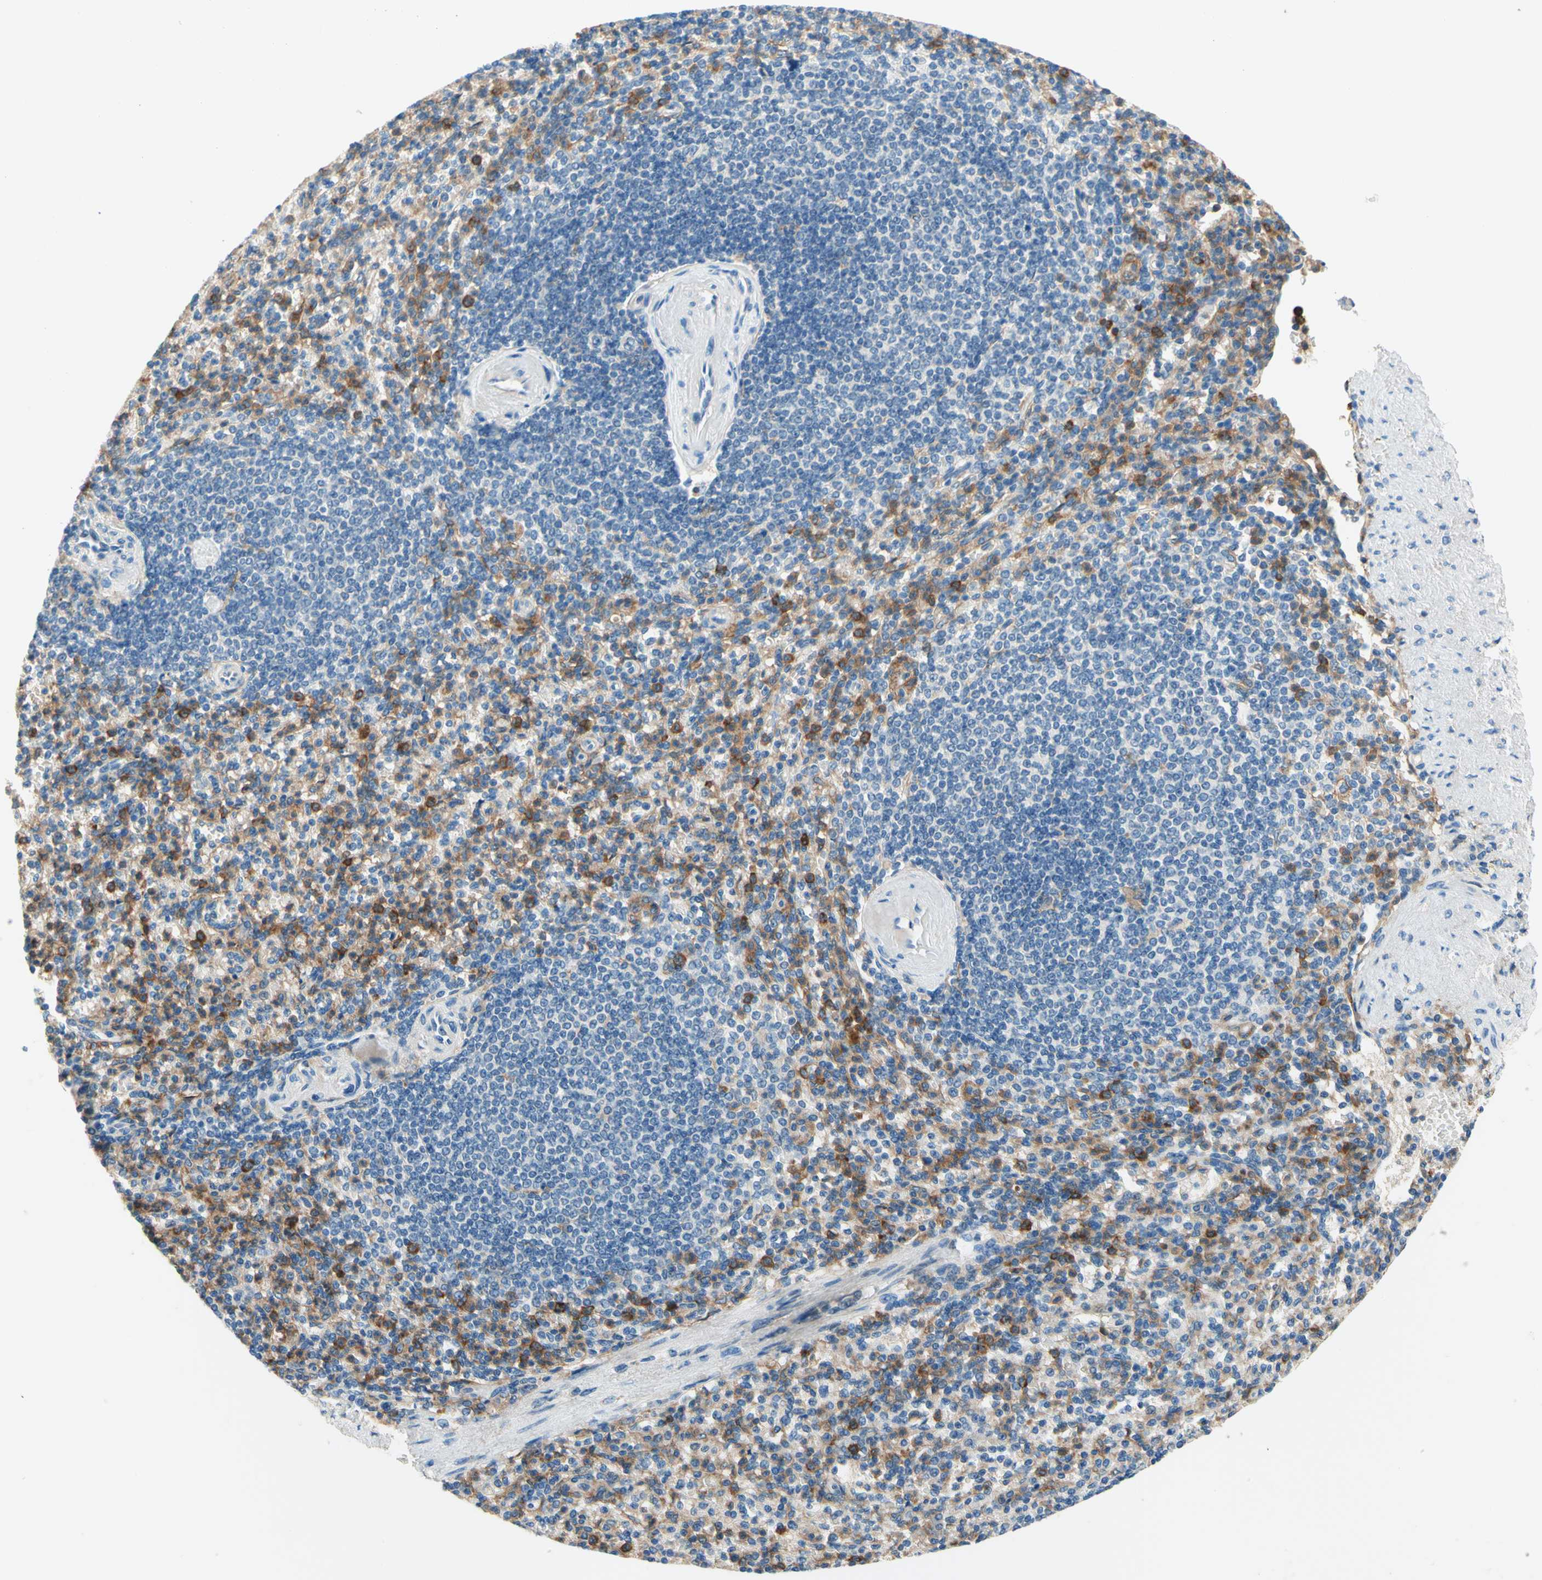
{"staining": {"intensity": "moderate", "quantity": "25%-75%", "location": "cytoplasmic/membranous"}, "tissue": "spleen", "cell_type": "Cells in red pulp", "image_type": "normal", "snomed": [{"axis": "morphology", "description": "Normal tissue, NOS"}, {"axis": "topography", "description": "Spleen"}], "caption": "High-power microscopy captured an immunohistochemistry (IHC) image of normal spleen, revealing moderate cytoplasmic/membranous staining in about 25%-75% of cells in red pulp. (brown staining indicates protein expression, while blue staining denotes nuclei).", "gene": "SIGLEC9", "patient": {"sex": "female", "age": 74}}